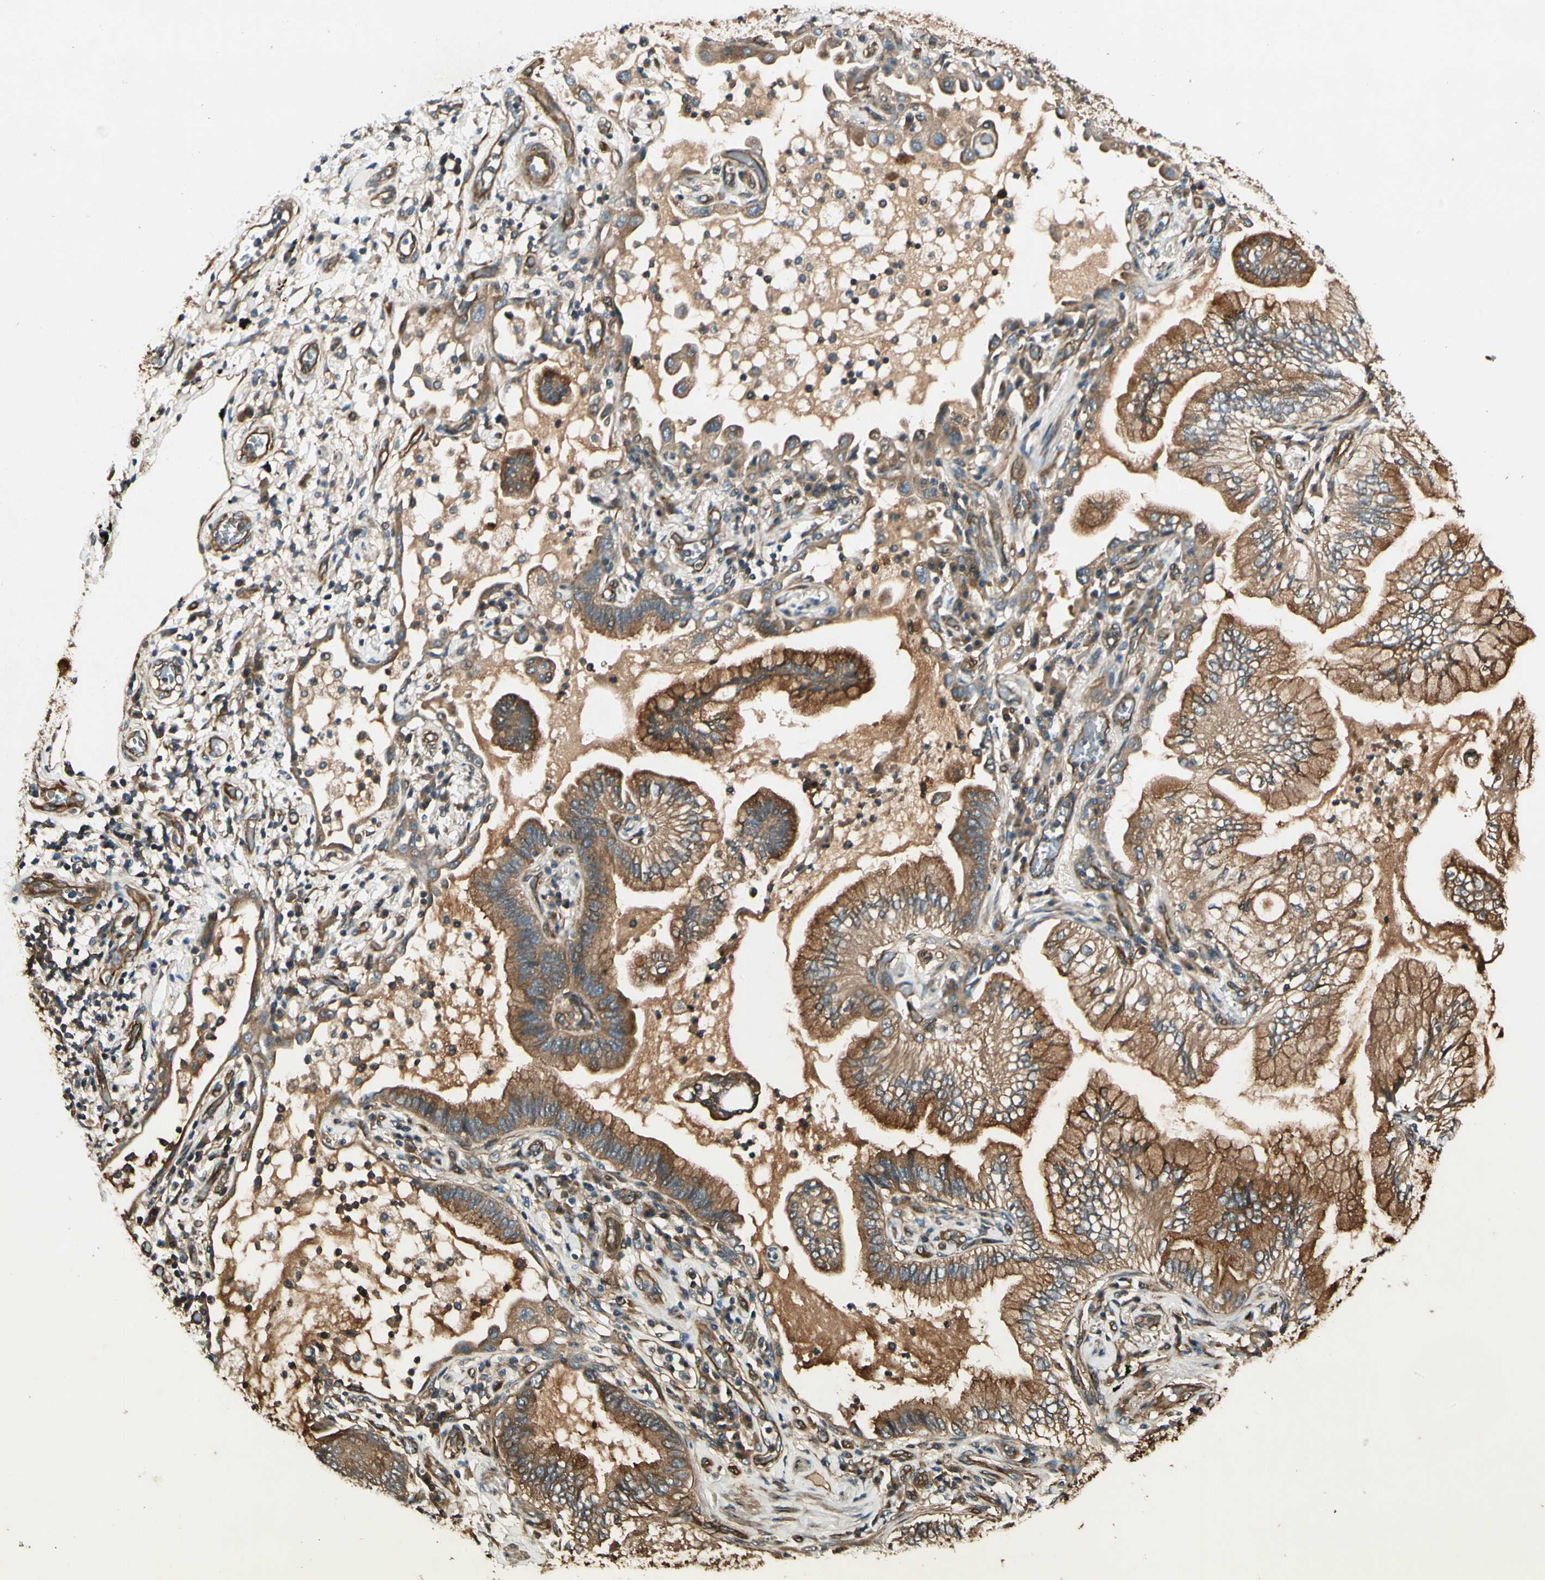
{"staining": {"intensity": "moderate", "quantity": ">75%", "location": "cytoplasmic/membranous"}, "tissue": "lung cancer", "cell_type": "Tumor cells", "image_type": "cancer", "snomed": [{"axis": "morphology", "description": "Normal tissue, NOS"}, {"axis": "morphology", "description": "Adenocarcinoma, NOS"}, {"axis": "topography", "description": "Bronchus"}, {"axis": "topography", "description": "Lung"}], "caption": "Immunohistochemical staining of lung cancer (adenocarcinoma) displays medium levels of moderate cytoplasmic/membranous protein expression in about >75% of tumor cells. The protein is stained brown, and the nuclei are stained in blue (DAB (3,3'-diaminobenzidine) IHC with brightfield microscopy, high magnification).", "gene": "ROCK2", "patient": {"sex": "female", "age": 70}}